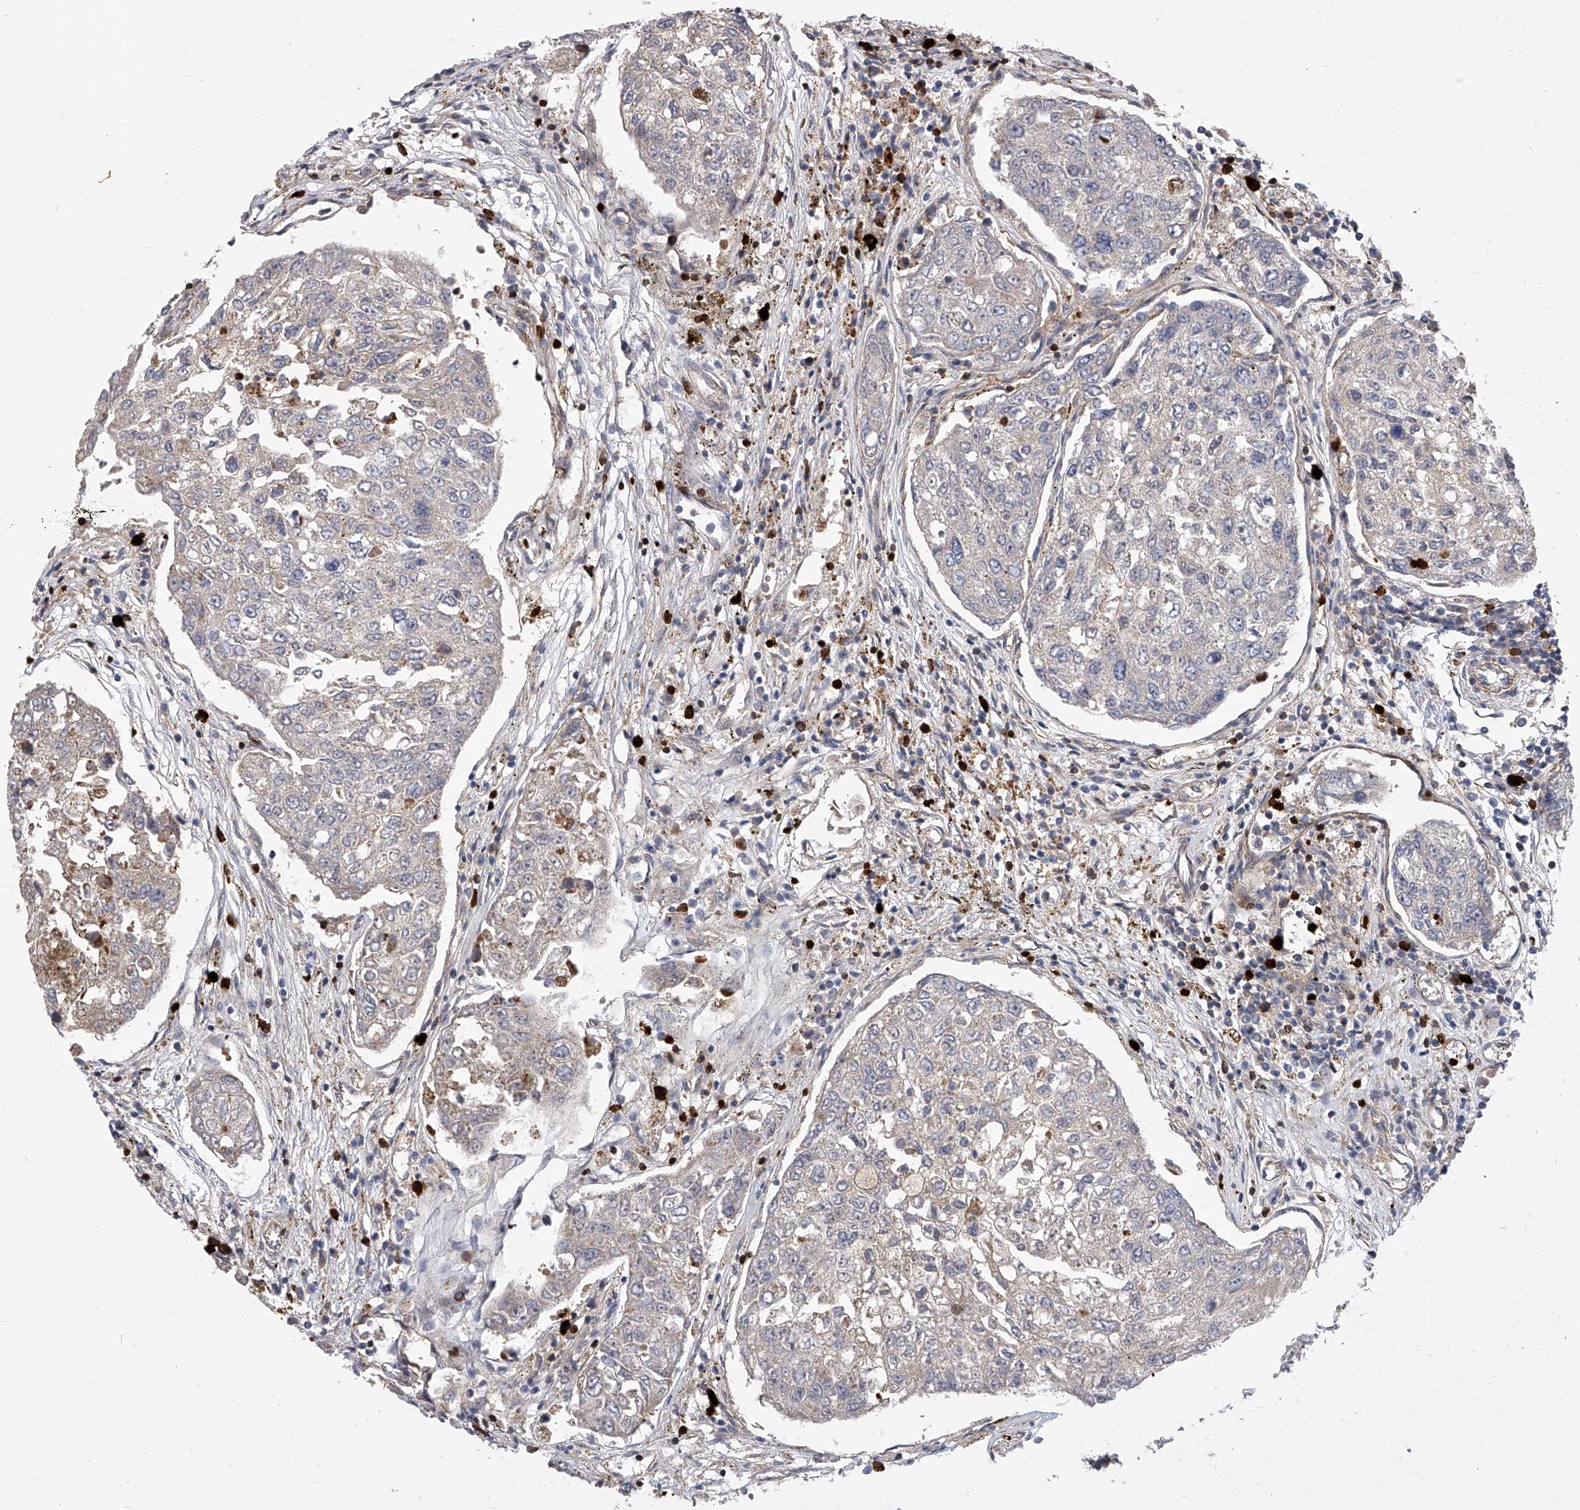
{"staining": {"intensity": "negative", "quantity": "none", "location": "none"}, "tissue": "urothelial cancer", "cell_type": "Tumor cells", "image_type": "cancer", "snomed": [{"axis": "morphology", "description": "Urothelial carcinoma, High grade"}, {"axis": "topography", "description": "Lymph node"}, {"axis": "topography", "description": "Urinary bladder"}], "caption": "IHC micrograph of human urothelial cancer stained for a protein (brown), which exhibits no expression in tumor cells.", "gene": "MINDY4", "patient": {"sex": "male", "age": 51}}